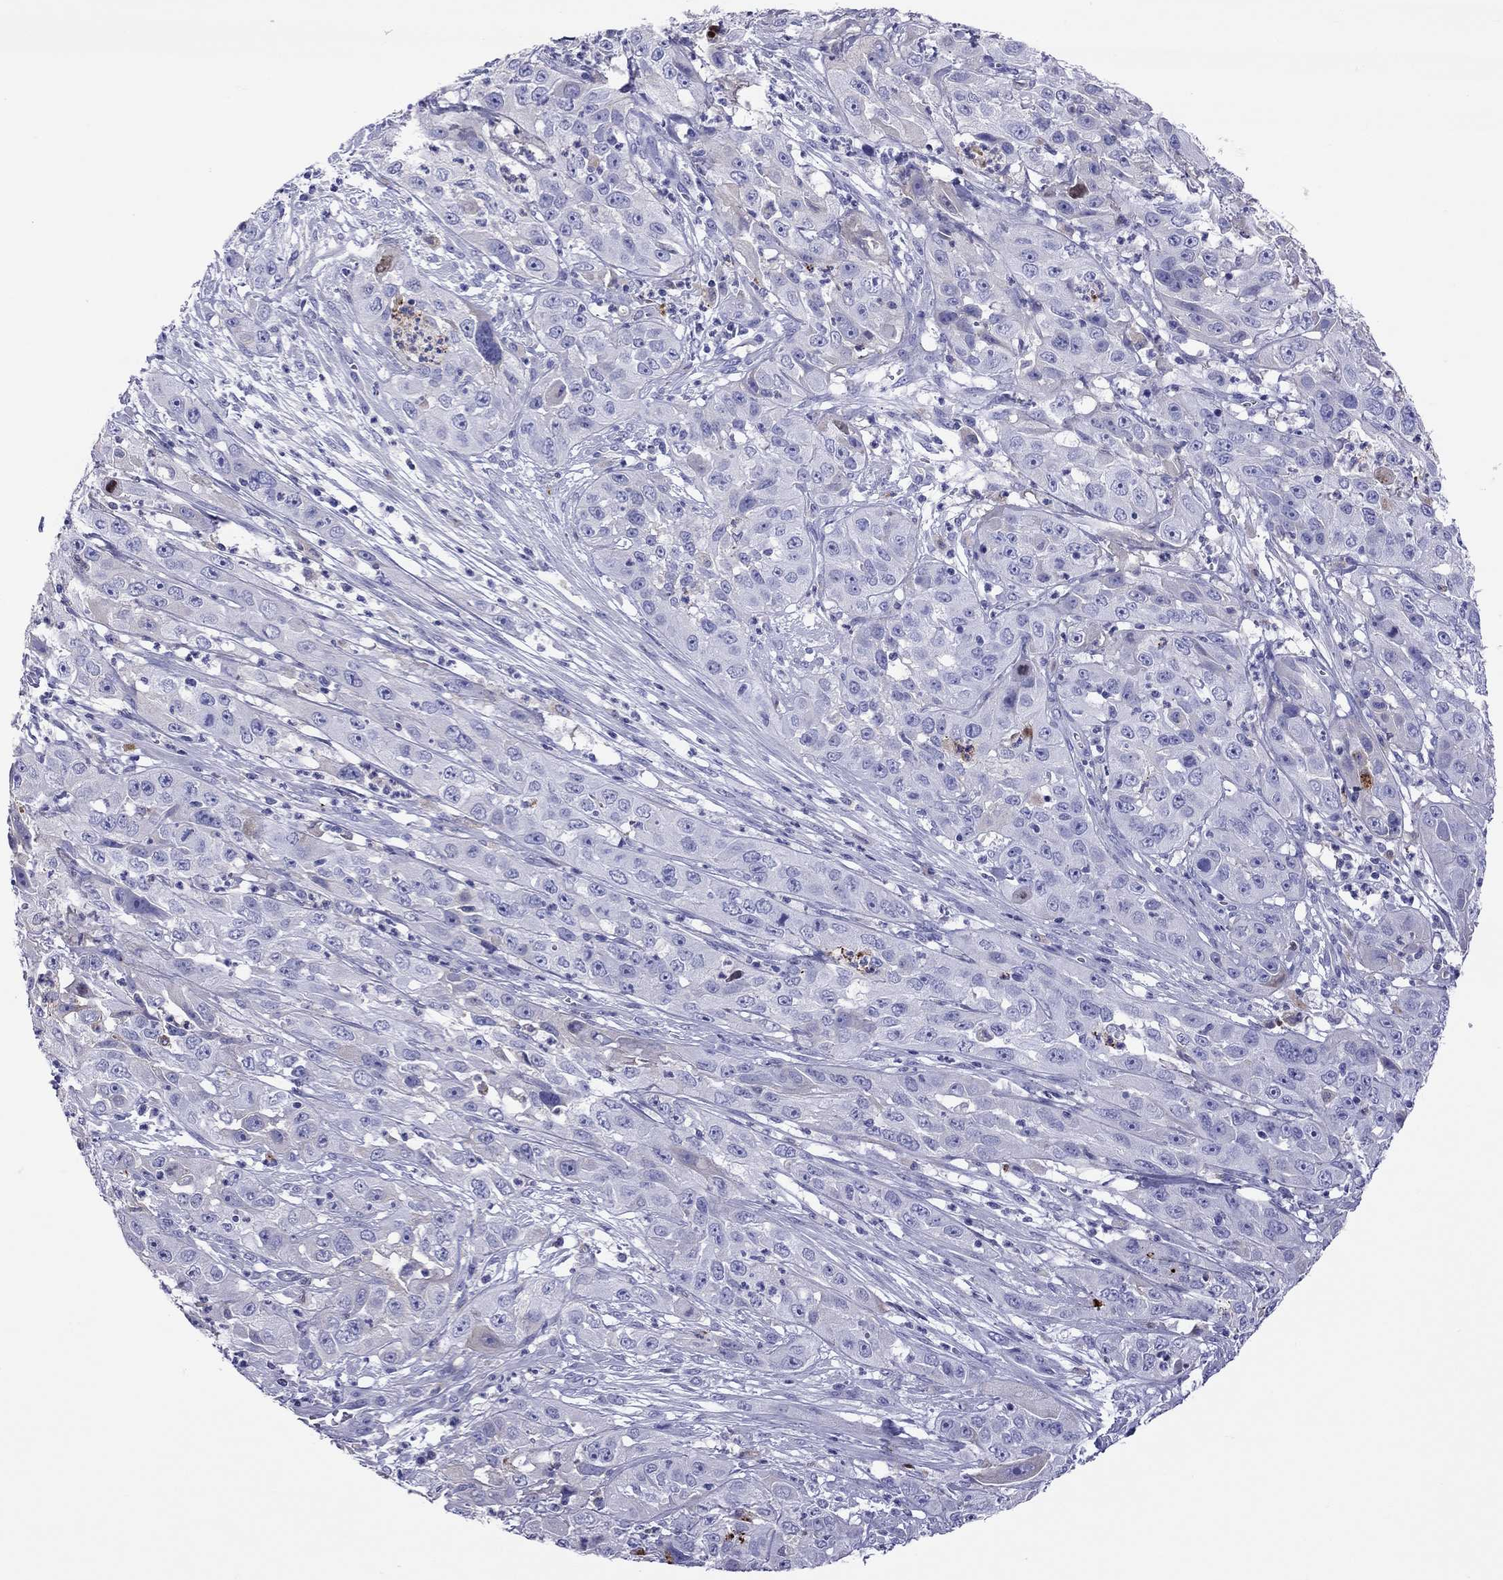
{"staining": {"intensity": "negative", "quantity": "none", "location": "none"}, "tissue": "cervical cancer", "cell_type": "Tumor cells", "image_type": "cancer", "snomed": [{"axis": "morphology", "description": "Squamous cell carcinoma, NOS"}, {"axis": "topography", "description": "Cervix"}], "caption": "This photomicrograph is of cervical cancer stained with immunohistochemistry (IHC) to label a protein in brown with the nuclei are counter-stained blue. There is no staining in tumor cells.", "gene": "SERPINA3", "patient": {"sex": "female", "age": 32}}